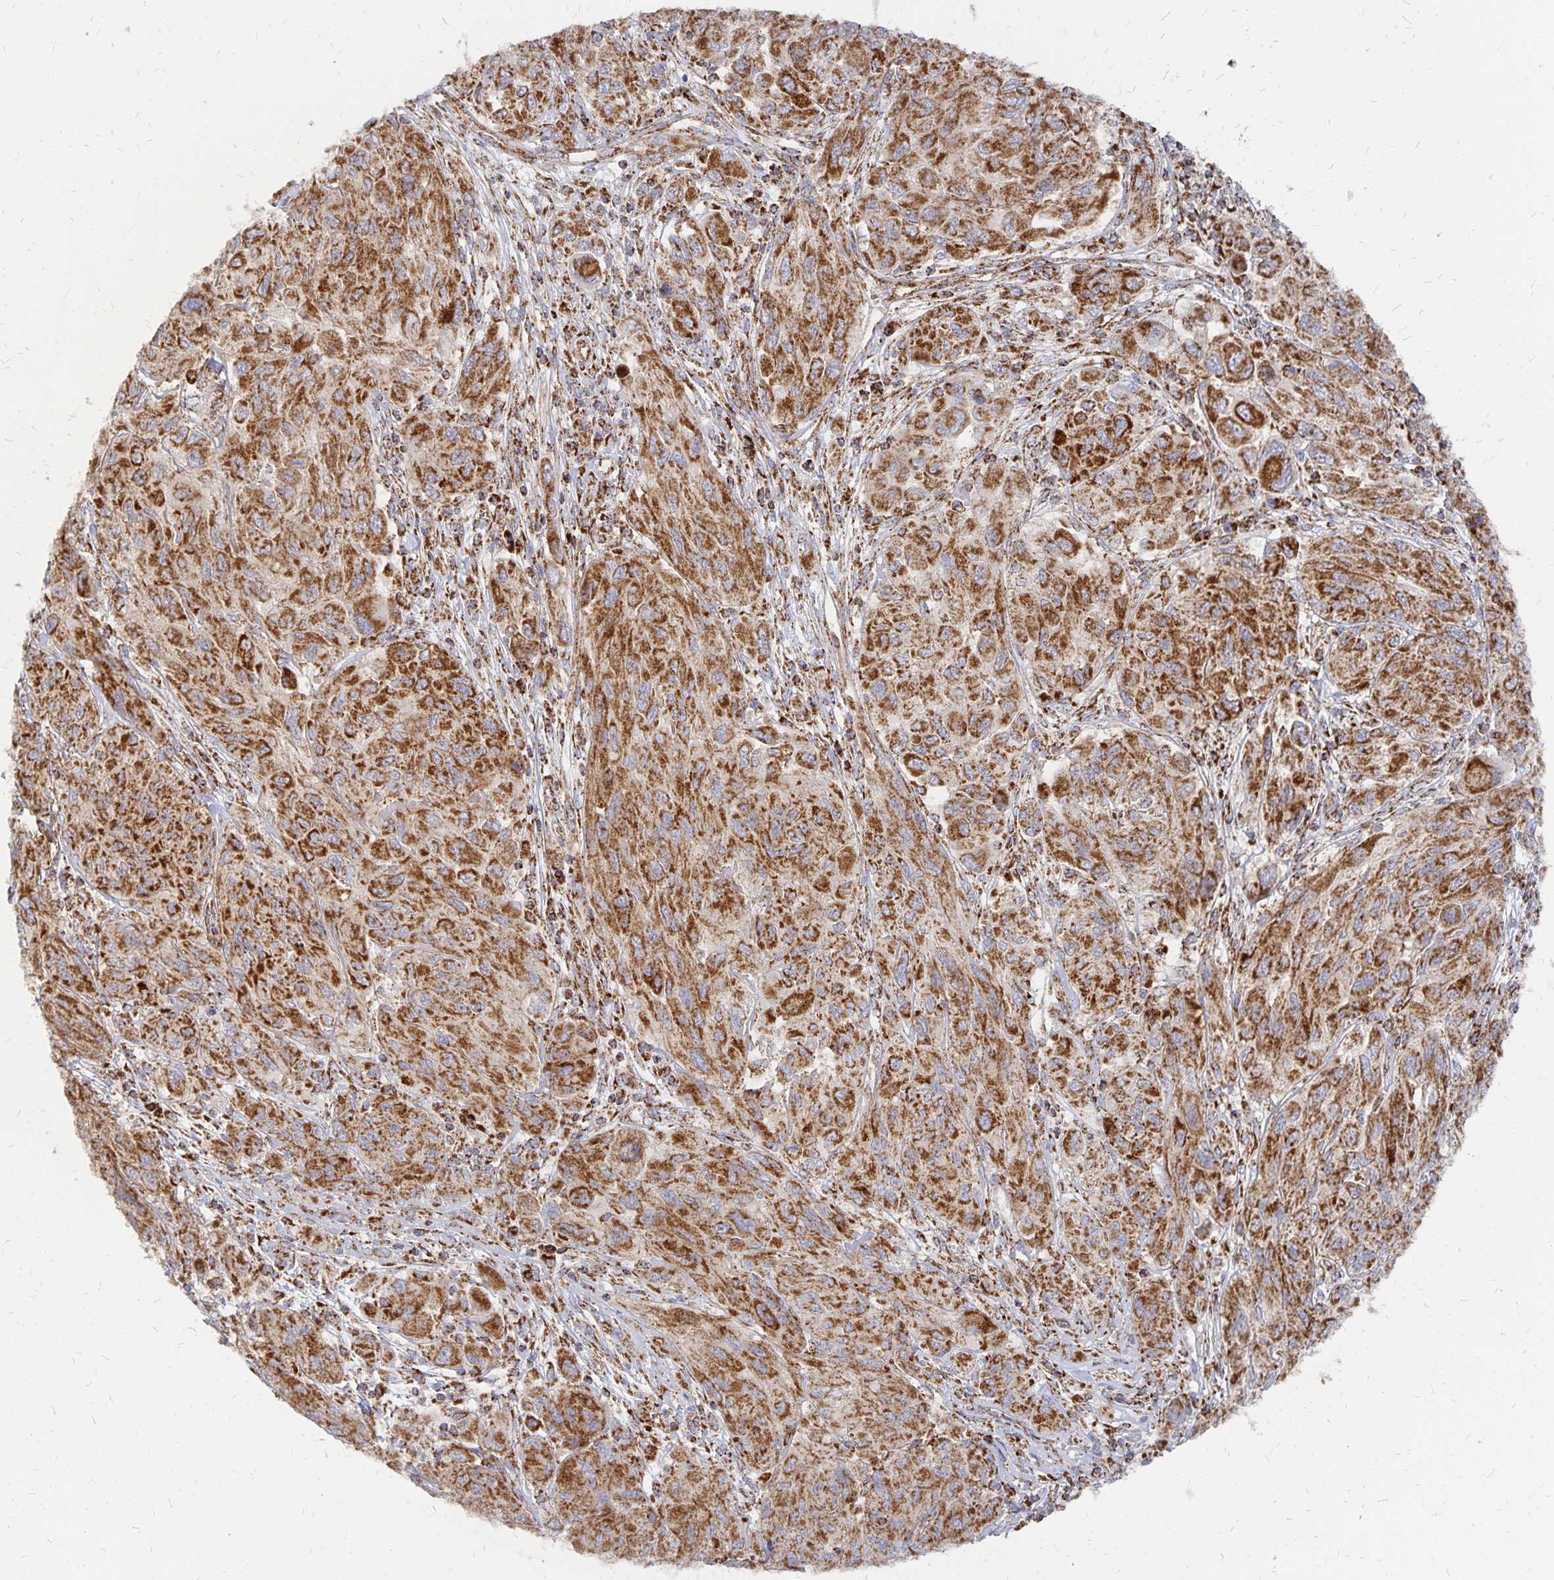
{"staining": {"intensity": "strong", "quantity": ">75%", "location": "cytoplasmic/membranous"}, "tissue": "melanoma", "cell_type": "Tumor cells", "image_type": "cancer", "snomed": [{"axis": "morphology", "description": "Malignant melanoma, NOS"}, {"axis": "topography", "description": "Skin"}], "caption": "Tumor cells exhibit high levels of strong cytoplasmic/membranous staining in about >75% of cells in melanoma.", "gene": "STOML2", "patient": {"sex": "female", "age": 91}}